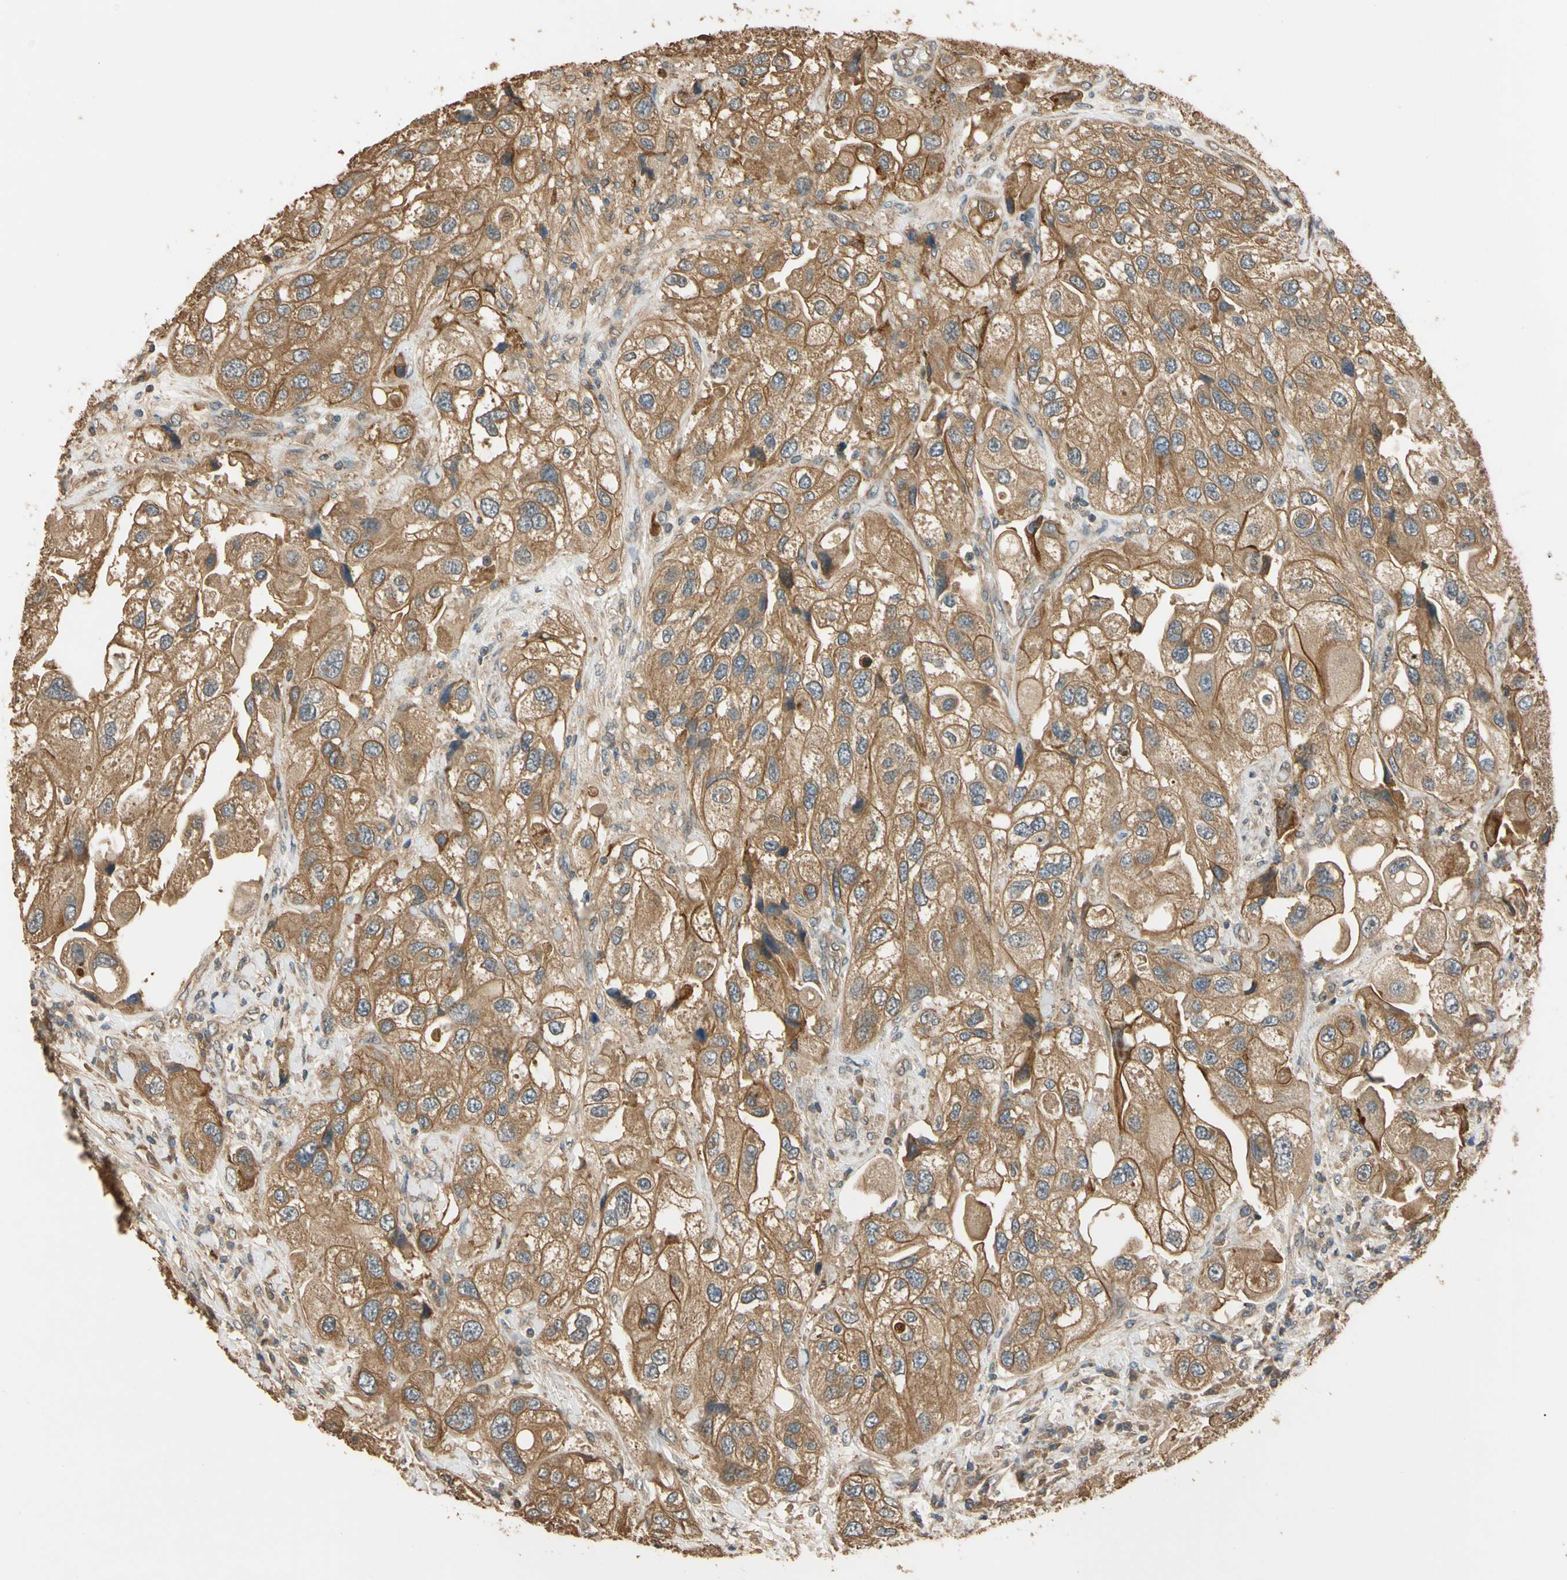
{"staining": {"intensity": "moderate", "quantity": ">75%", "location": "cytoplasmic/membranous"}, "tissue": "urothelial cancer", "cell_type": "Tumor cells", "image_type": "cancer", "snomed": [{"axis": "morphology", "description": "Urothelial carcinoma, High grade"}, {"axis": "topography", "description": "Urinary bladder"}], "caption": "An image of human urothelial cancer stained for a protein exhibits moderate cytoplasmic/membranous brown staining in tumor cells.", "gene": "MGRN1", "patient": {"sex": "female", "age": 64}}